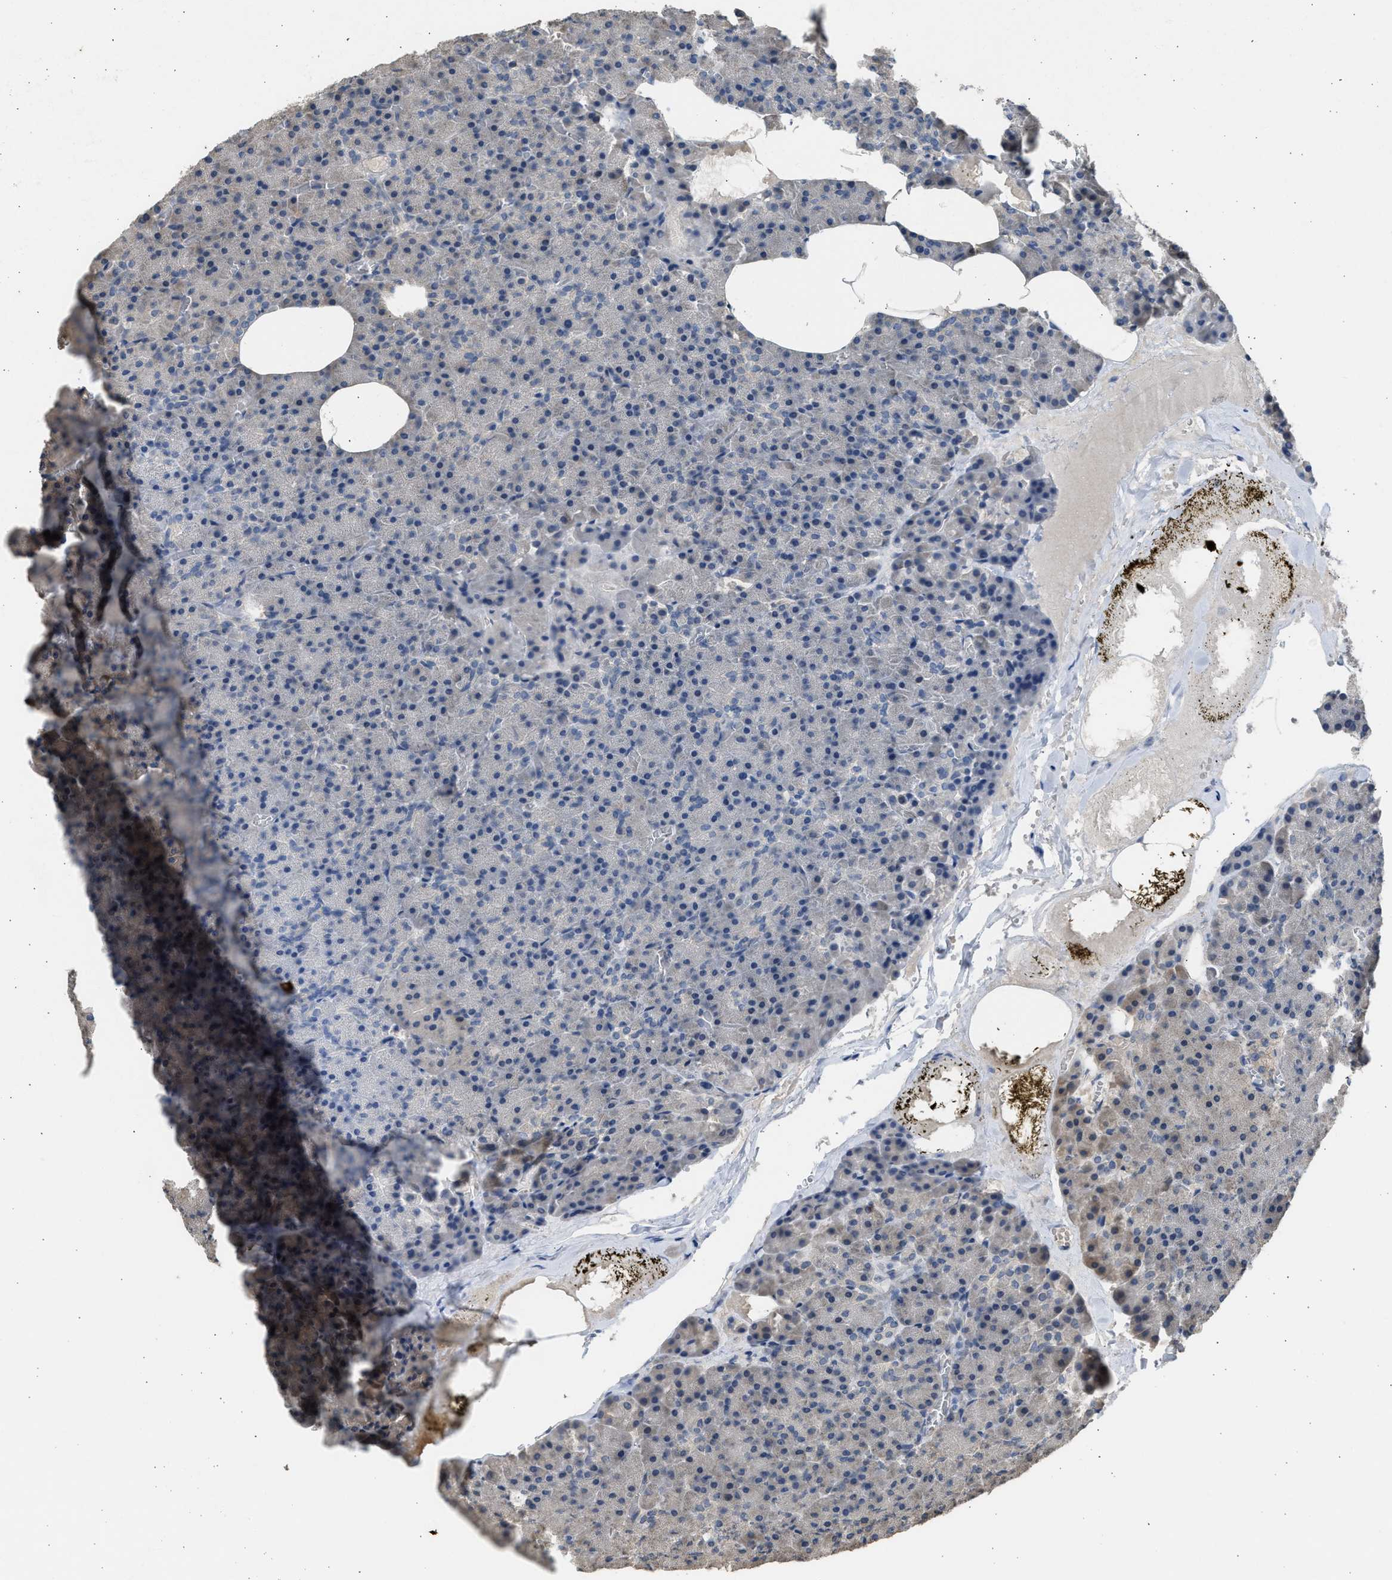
{"staining": {"intensity": "weak", "quantity": "<25%", "location": "cytoplasmic/membranous"}, "tissue": "pancreas", "cell_type": "Exocrine glandular cells", "image_type": "normal", "snomed": [{"axis": "morphology", "description": "Normal tissue, NOS"}, {"axis": "morphology", "description": "Carcinoid, malignant, NOS"}, {"axis": "topography", "description": "Pancreas"}], "caption": "Immunohistochemical staining of benign human pancreas displays no significant positivity in exocrine glandular cells.", "gene": "SULT2A1", "patient": {"sex": "female", "age": 35}}